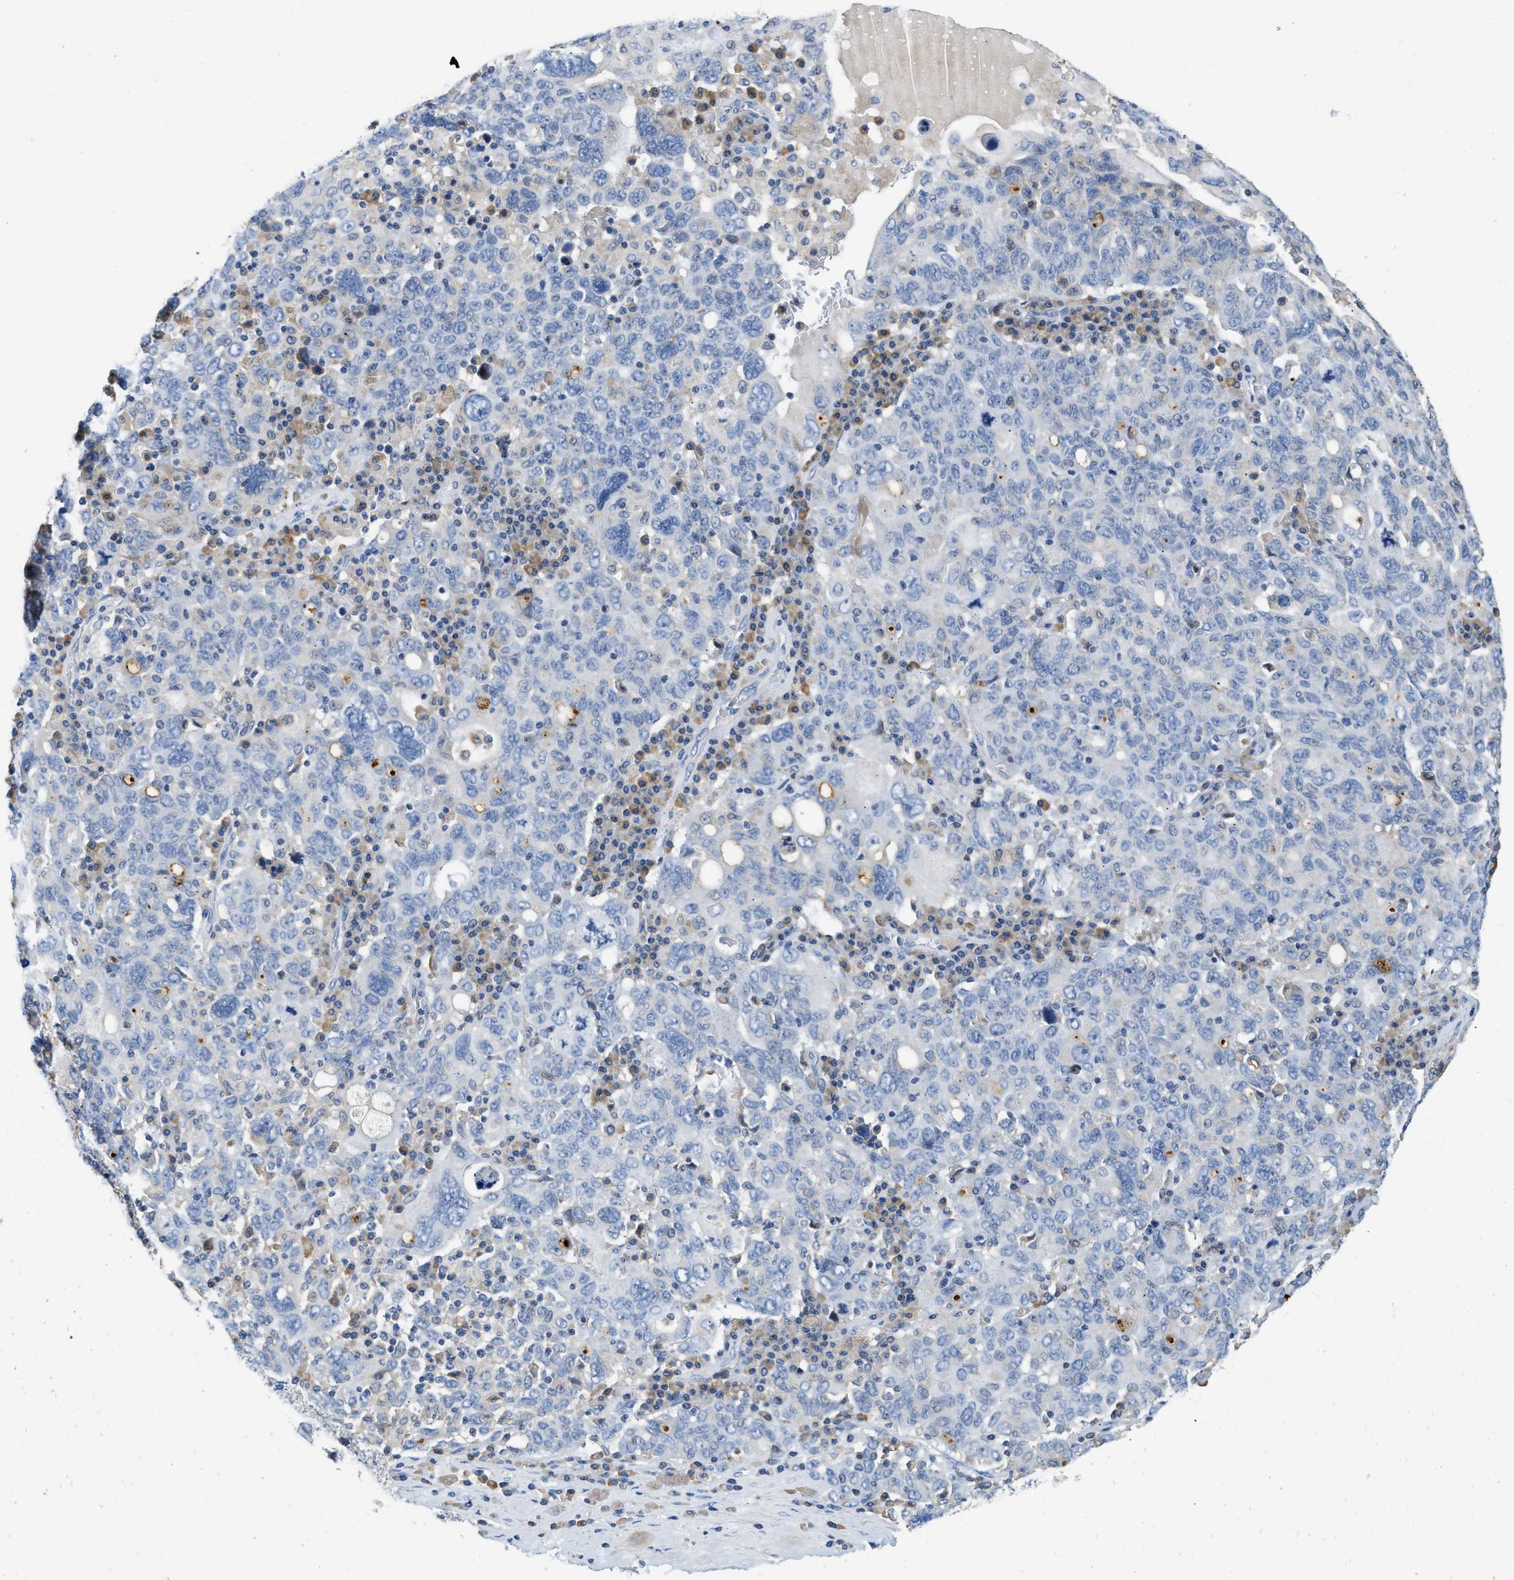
{"staining": {"intensity": "negative", "quantity": "none", "location": "none"}, "tissue": "ovarian cancer", "cell_type": "Tumor cells", "image_type": "cancer", "snomed": [{"axis": "morphology", "description": "Carcinoma, endometroid"}, {"axis": "topography", "description": "Ovary"}], "caption": "Immunohistochemical staining of ovarian endometroid carcinoma shows no significant staining in tumor cells.", "gene": "C1S", "patient": {"sex": "female", "age": 62}}